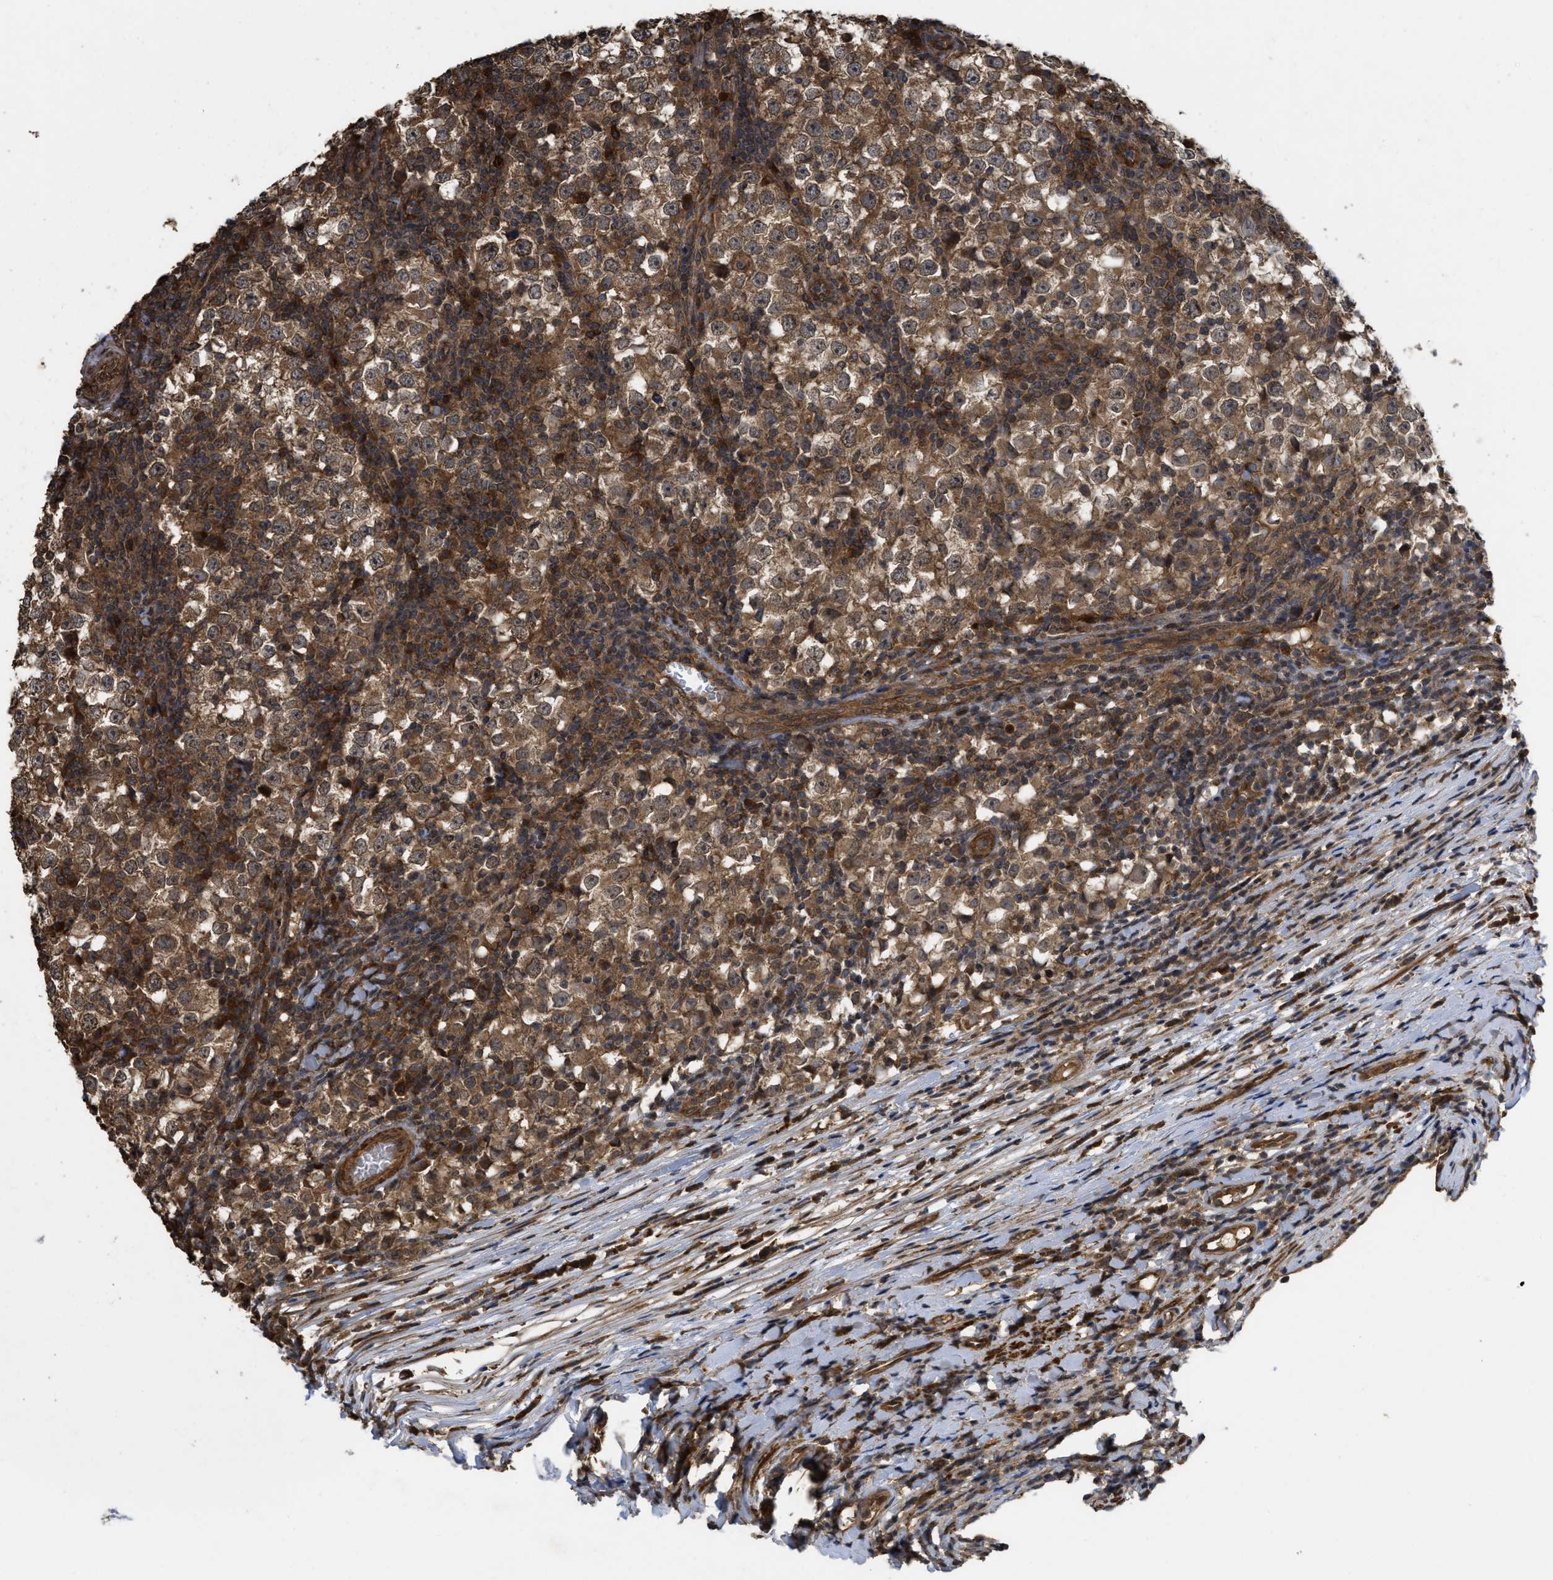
{"staining": {"intensity": "moderate", "quantity": ">75%", "location": "cytoplasmic/membranous"}, "tissue": "testis cancer", "cell_type": "Tumor cells", "image_type": "cancer", "snomed": [{"axis": "morphology", "description": "Seminoma, NOS"}, {"axis": "topography", "description": "Testis"}], "caption": "Human seminoma (testis) stained with a brown dye demonstrates moderate cytoplasmic/membranous positive expression in about >75% of tumor cells.", "gene": "FZD6", "patient": {"sex": "male", "age": 65}}